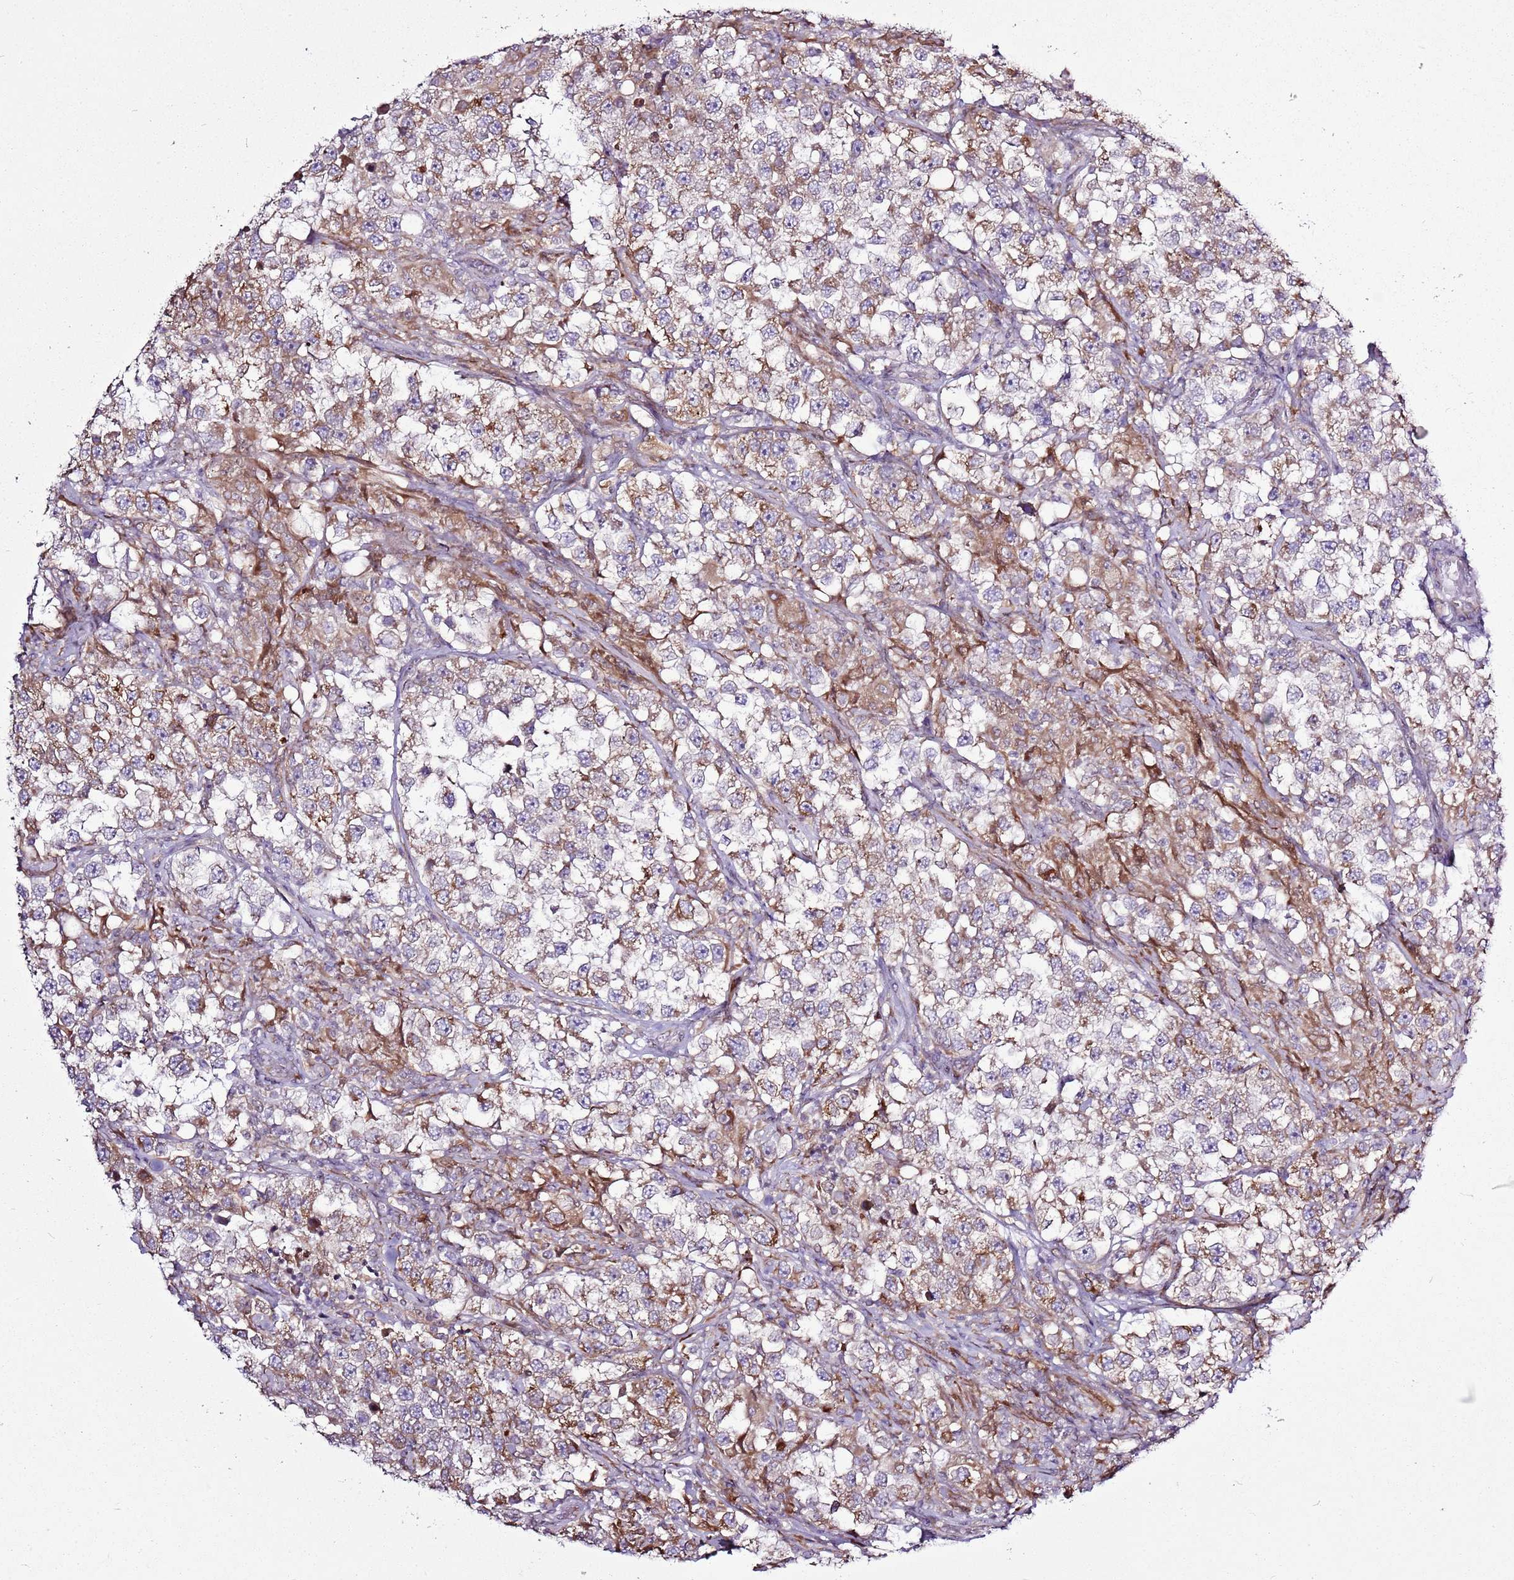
{"staining": {"intensity": "moderate", "quantity": "25%-75%", "location": "cytoplasmic/membranous"}, "tissue": "testis cancer", "cell_type": "Tumor cells", "image_type": "cancer", "snomed": [{"axis": "morphology", "description": "Seminoma, NOS"}, {"axis": "topography", "description": "Testis"}], "caption": "Tumor cells display medium levels of moderate cytoplasmic/membranous expression in approximately 25%-75% of cells in testis seminoma.", "gene": "TMED10", "patient": {"sex": "male", "age": 46}}